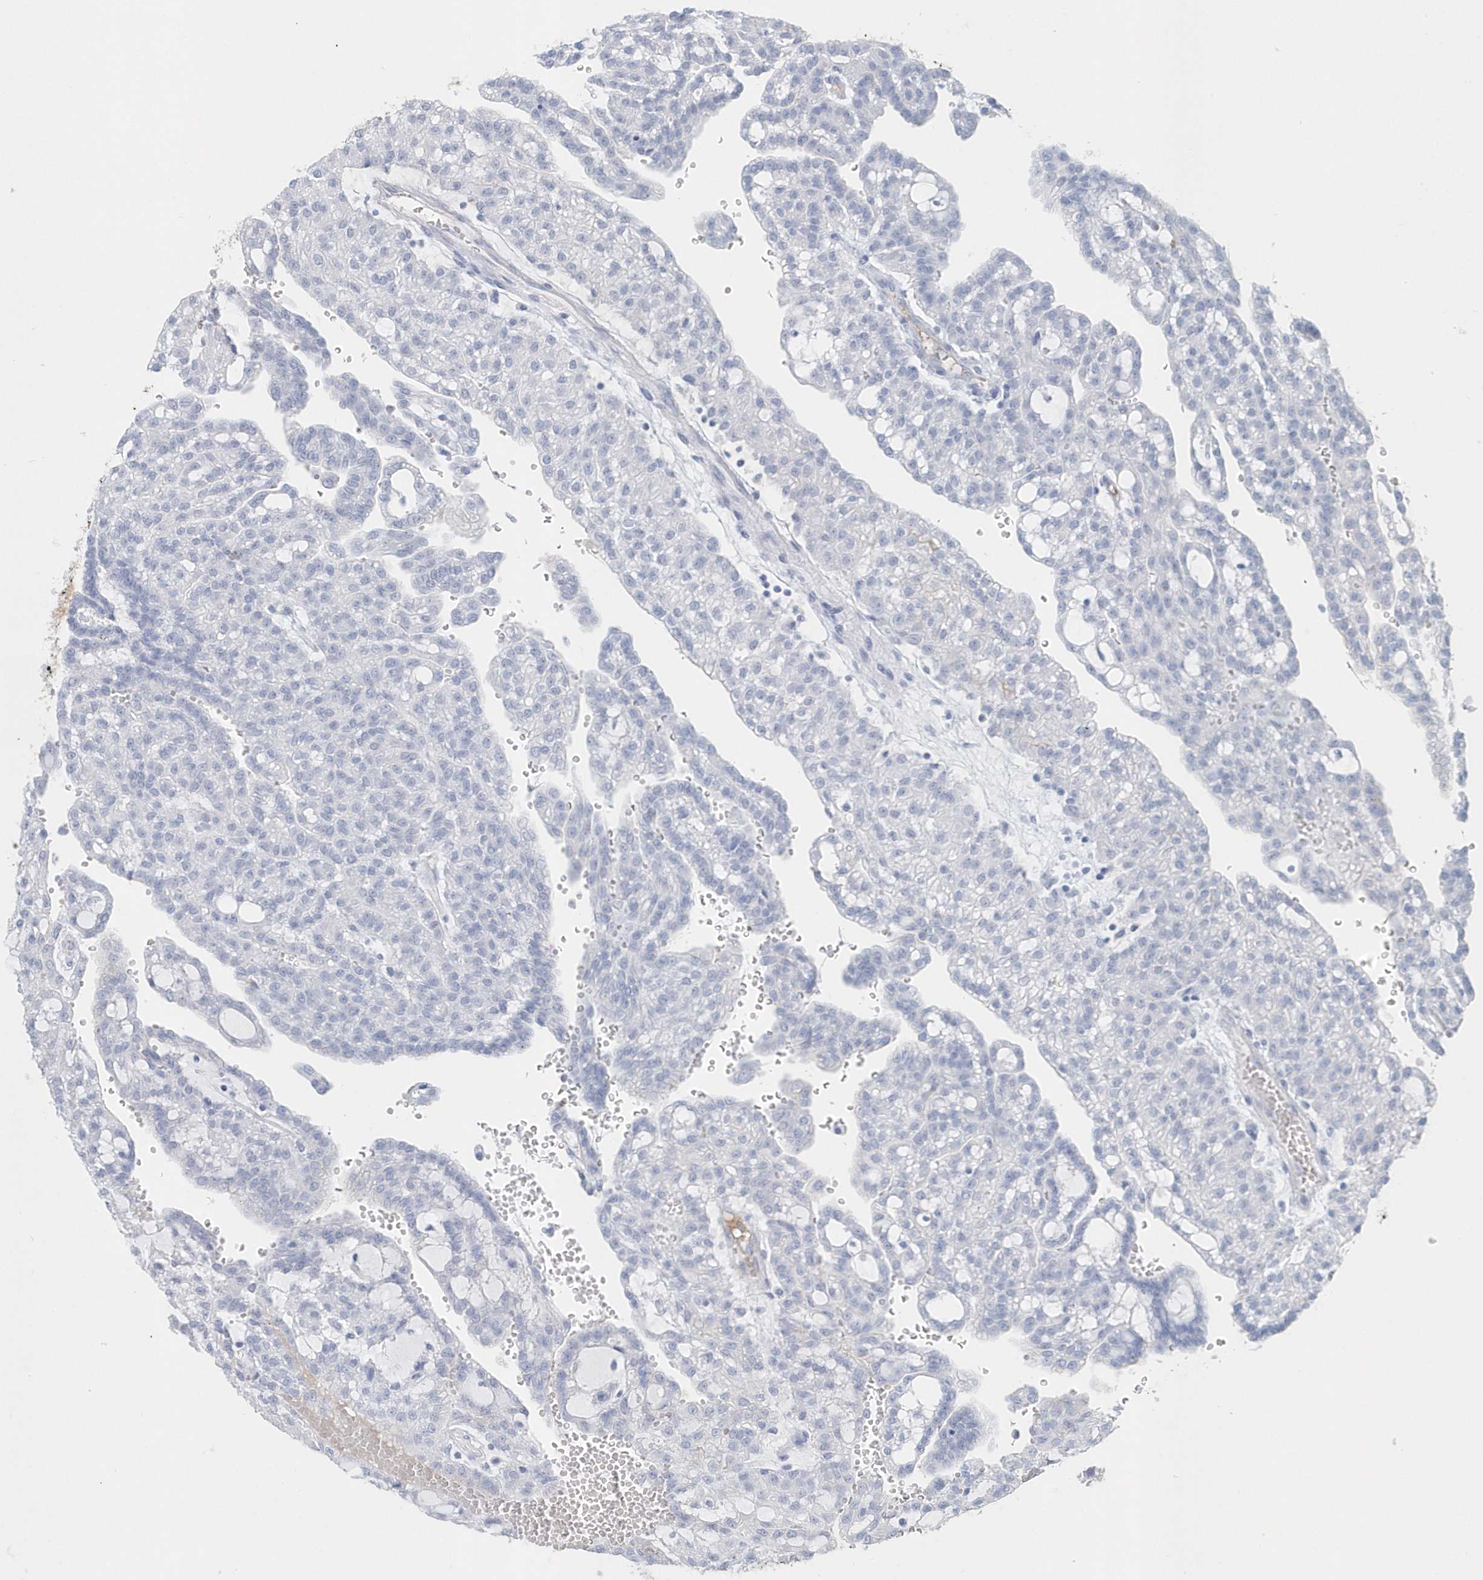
{"staining": {"intensity": "negative", "quantity": "none", "location": "none"}, "tissue": "renal cancer", "cell_type": "Tumor cells", "image_type": "cancer", "snomed": [{"axis": "morphology", "description": "Adenocarcinoma, NOS"}, {"axis": "topography", "description": "Kidney"}], "caption": "Immunohistochemistry micrograph of human renal cancer stained for a protein (brown), which shows no staining in tumor cells.", "gene": "JCHAIN", "patient": {"sex": "male", "age": 63}}